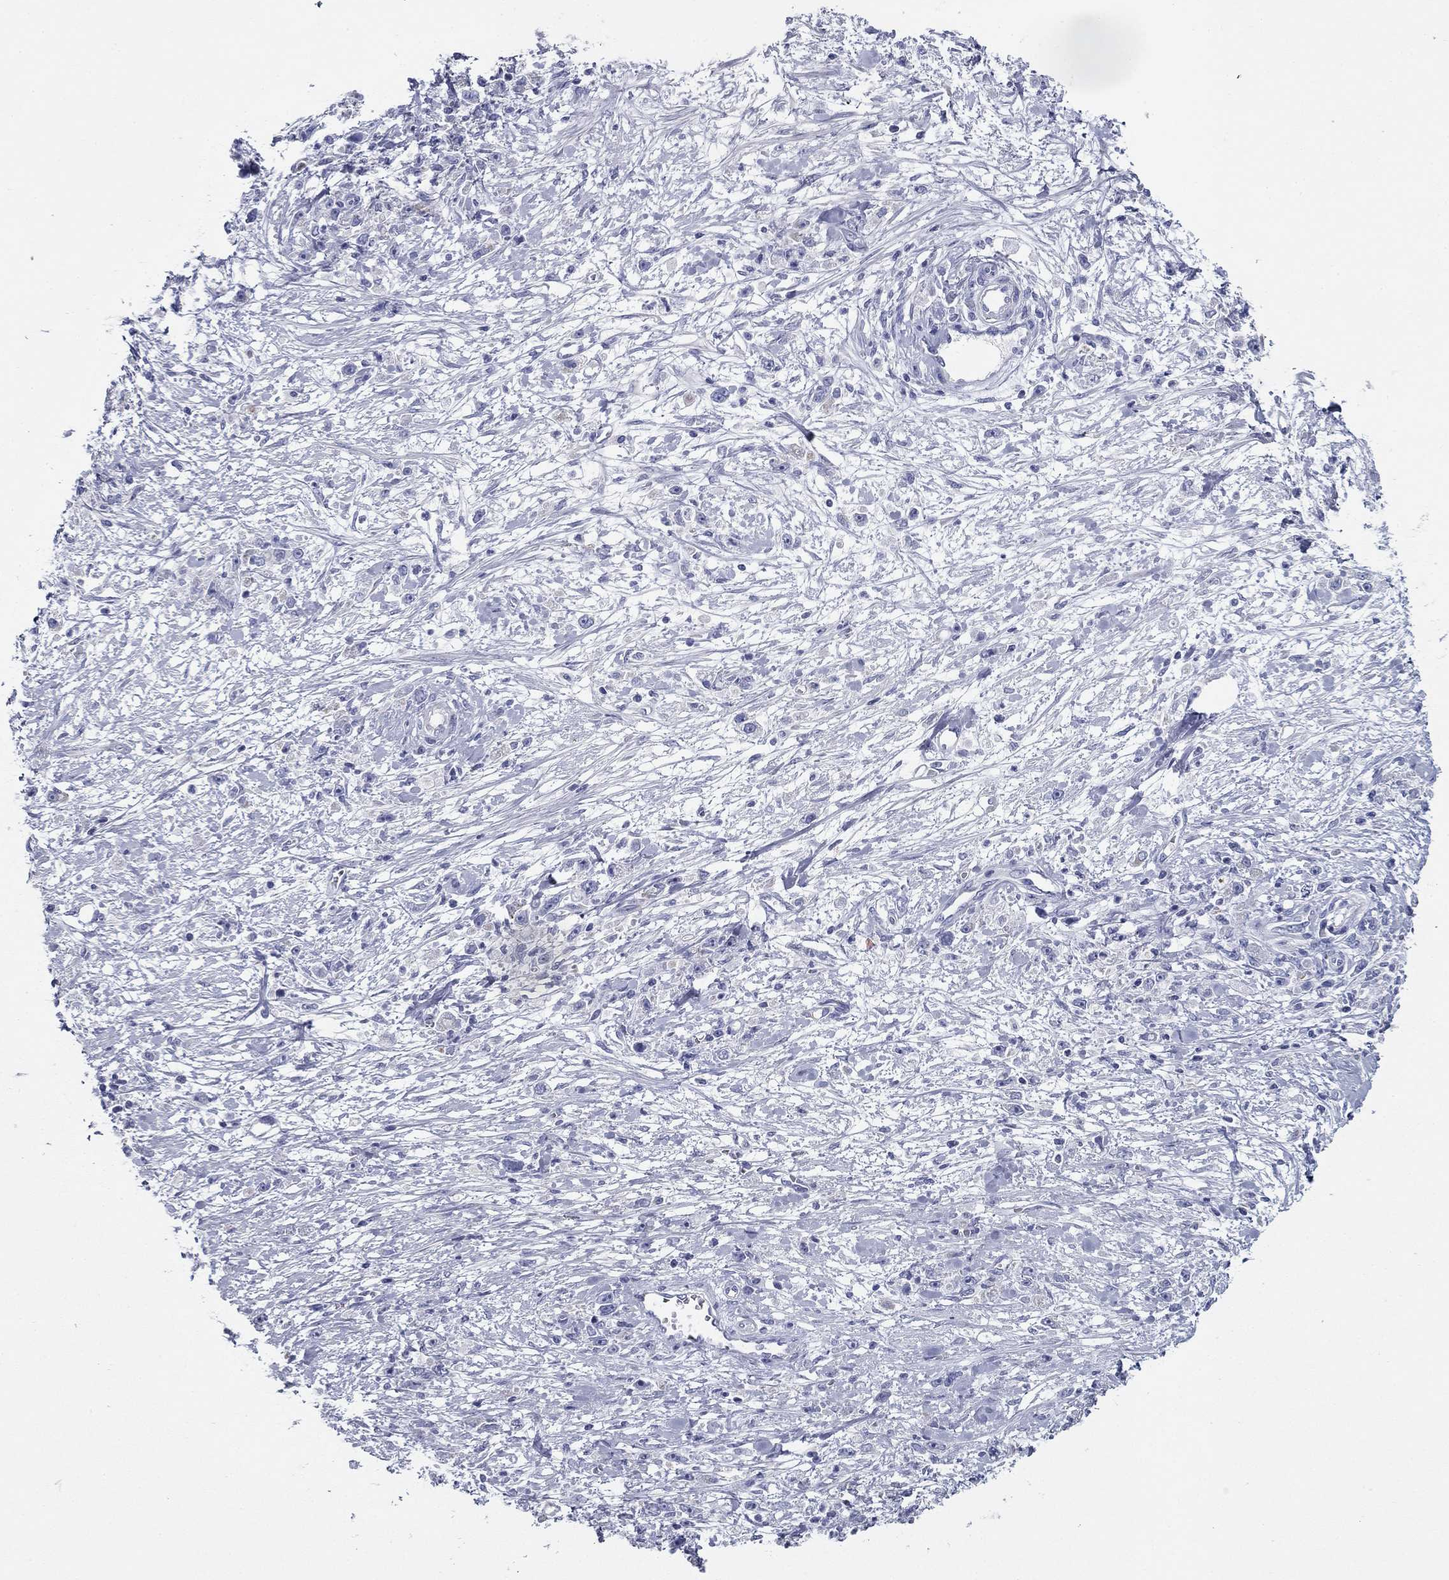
{"staining": {"intensity": "negative", "quantity": "none", "location": "none"}, "tissue": "stomach cancer", "cell_type": "Tumor cells", "image_type": "cancer", "snomed": [{"axis": "morphology", "description": "Adenocarcinoma, NOS"}, {"axis": "topography", "description": "Stomach"}], "caption": "Immunohistochemical staining of human stomach cancer reveals no significant expression in tumor cells. The staining was performed using DAB (3,3'-diaminobenzidine) to visualize the protein expression in brown, while the nuclei were stained in blue with hematoxylin (Magnification: 20x).", "gene": "ZP2", "patient": {"sex": "female", "age": 59}}